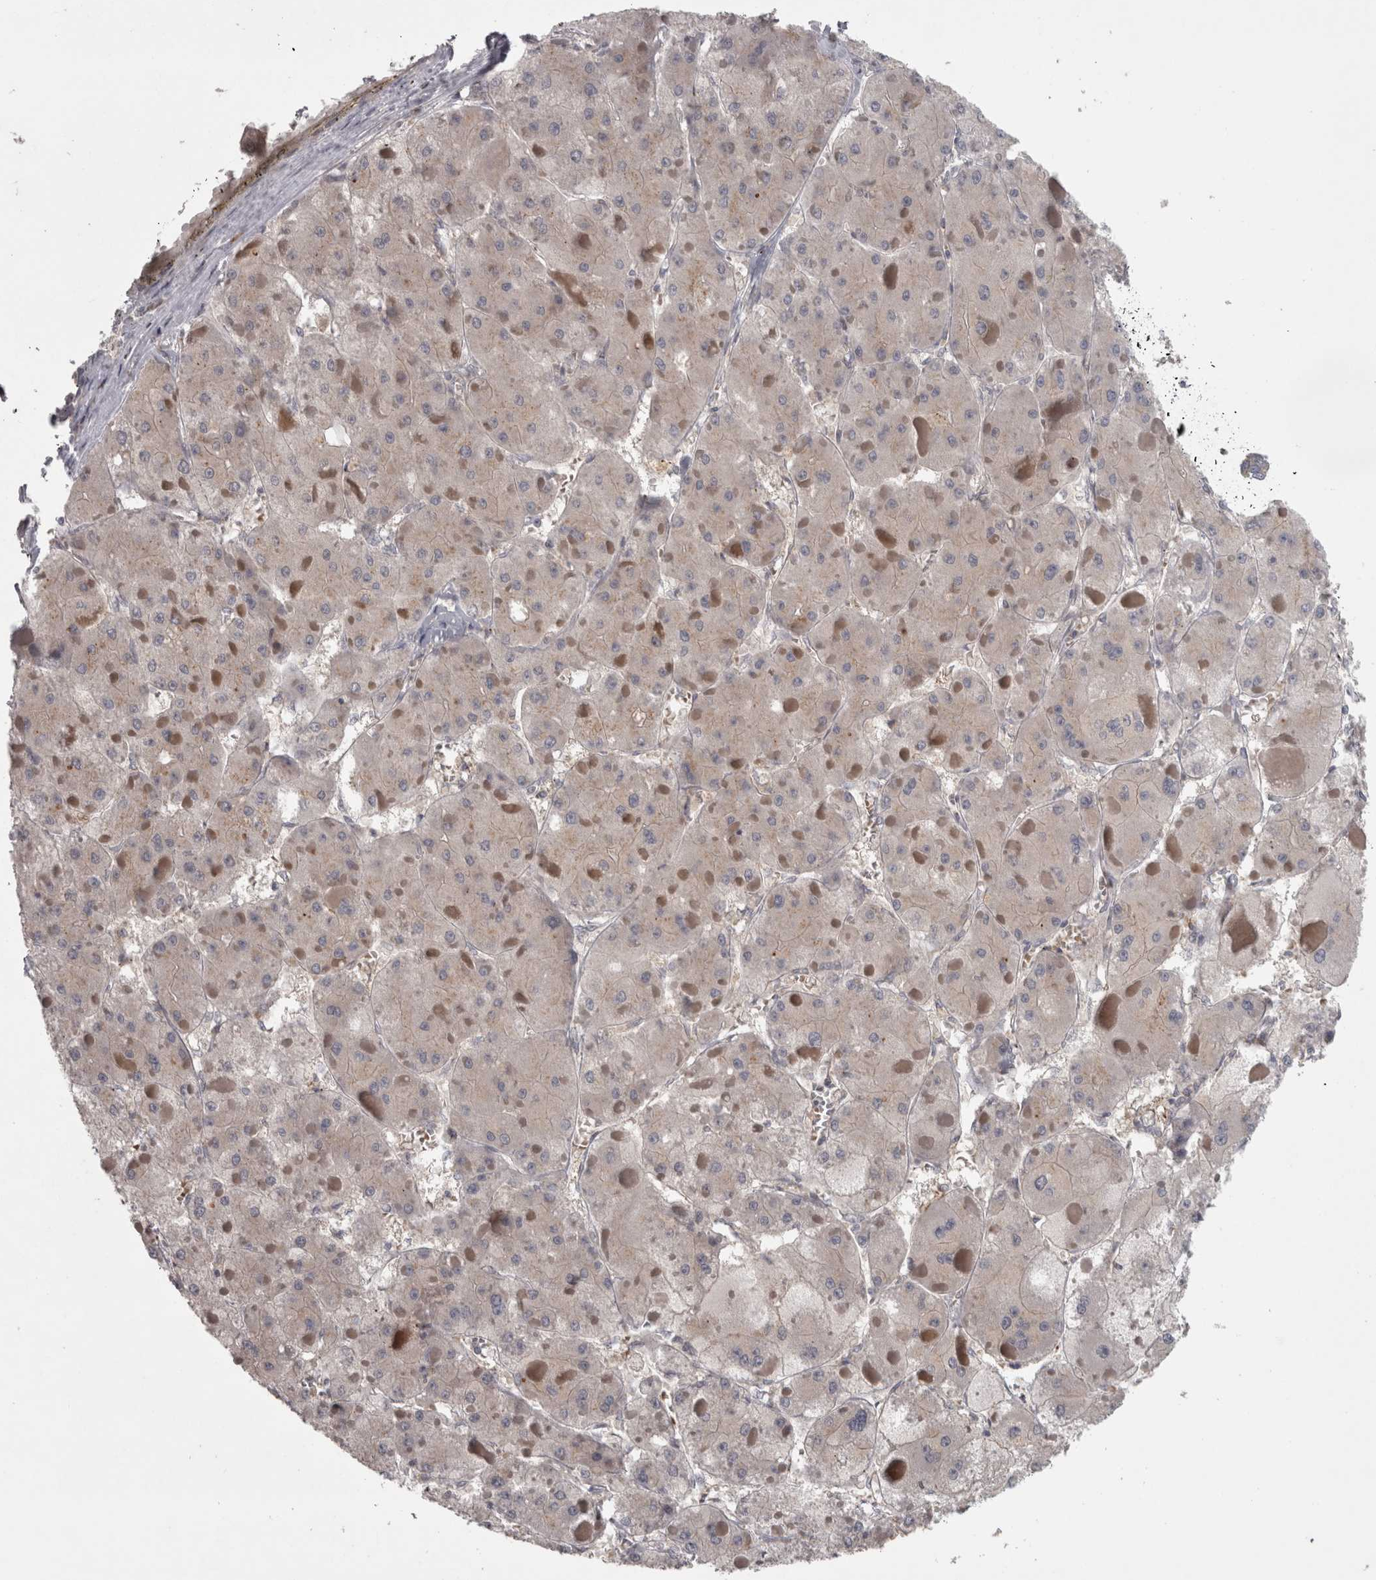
{"staining": {"intensity": "weak", "quantity": ">75%", "location": "cytoplasmic/membranous"}, "tissue": "liver cancer", "cell_type": "Tumor cells", "image_type": "cancer", "snomed": [{"axis": "morphology", "description": "Carcinoma, Hepatocellular, NOS"}, {"axis": "topography", "description": "Liver"}], "caption": "Protein expression by immunohistochemistry exhibits weak cytoplasmic/membranous positivity in approximately >75% of tumor cells in liver hepatocellular carcinoma.", "gene": "SLCO5A1", "patient": {"sex": "female", "age": 73}}